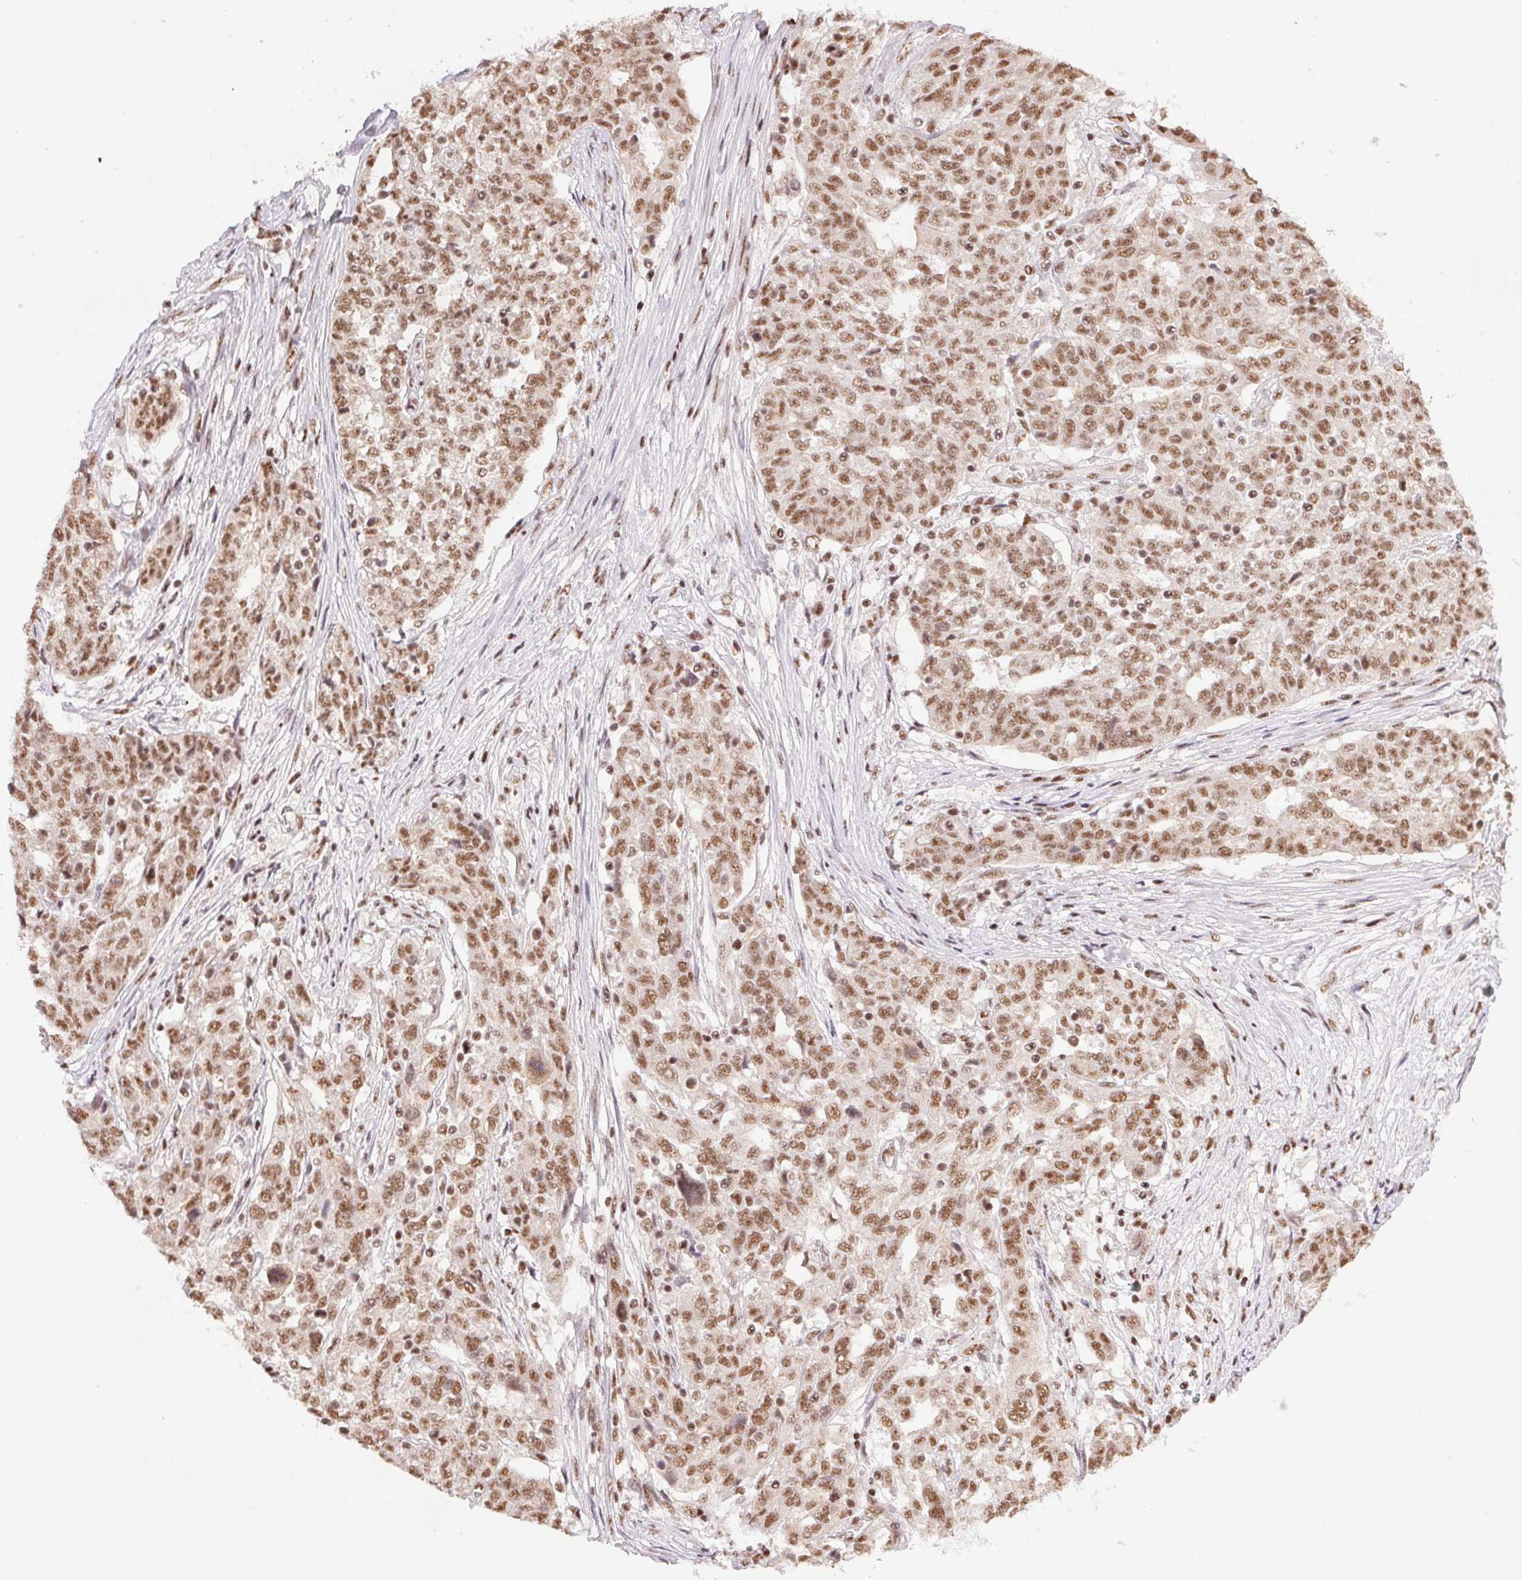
{"staining": {"intensity": "moderate", "quantity": ">75%", "location": "nuclear"}, "tissue": "ovarian cancer", "cell_type": "Tumor cells", "image_type": "cancer", "snomed": [{"axis": "morphology", "description": "Cystadenocarcinoma, serous, NOS"}, {"axis": "topography", "description": "Ovary"}], "caption": "This is an image of immunohistochemistry staining of ovarian serous cystadenocarcinoma, which shows moderate positivity in the nuclear of tumor cells.", "gene": "IK", "patient": {"sex": "female", "age": 67}}